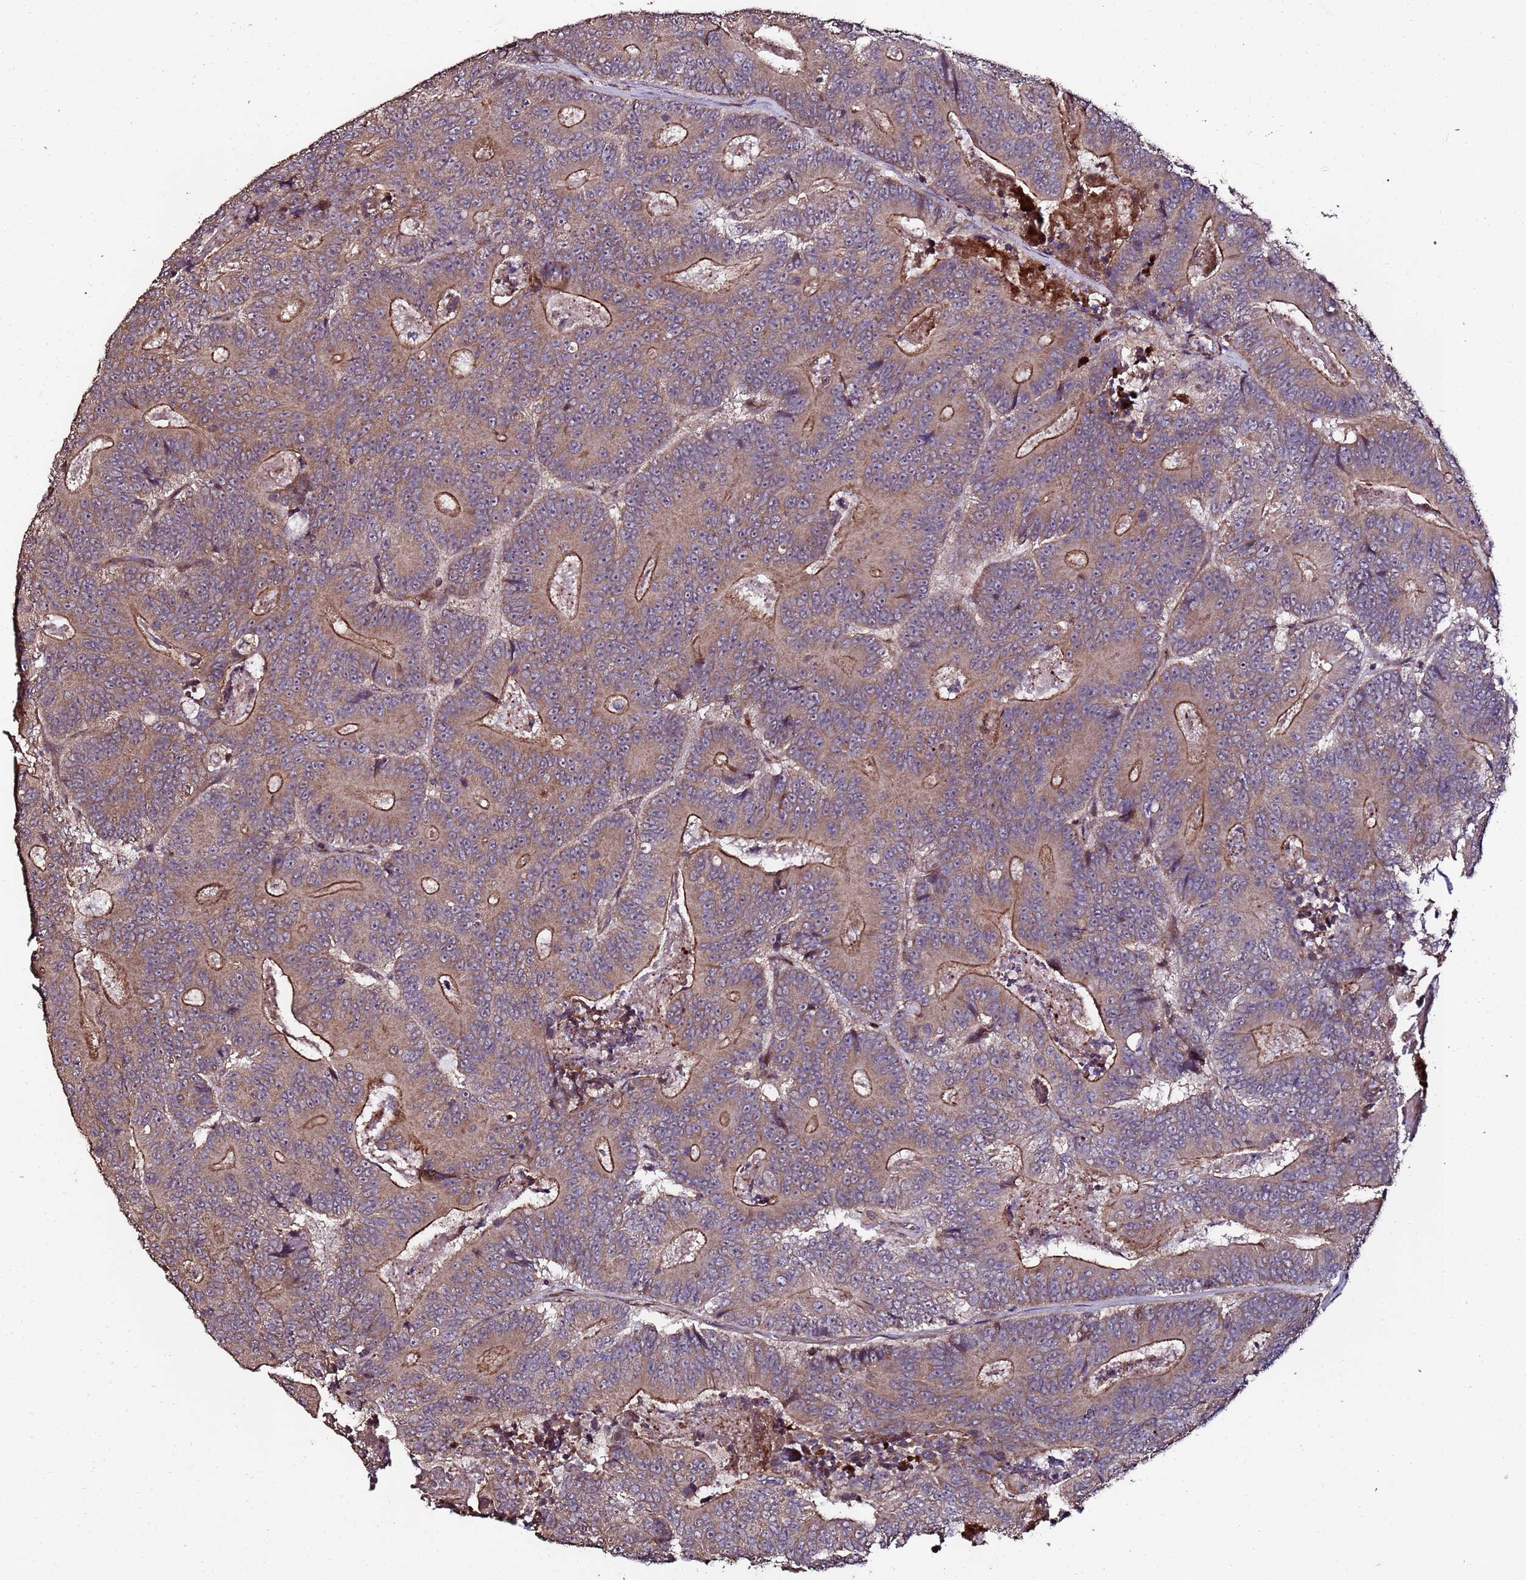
{"staining": {"intensity": "moderate", "quantity": ">75%", "location": "cytoplasmic/membranous"}, "tissue": "colorectal cancer", "cell_type": "Tumor cells", "image_type": "cancer", "snomed": [{"axis": "morphology", "description": "Adenocarcinoma, NOS"}, {"axis": "topography", "description": "Colon"}], "caption": "Immunohistochemical staining of human colorectal adenocarcinoma exhibits moderate cytoplasmic/membranous protein positivity in approximately >75% of tumor cells. The protein of interest is stained brown, and the nuclei are stained in blue (DAB (3,3'-diaminobenzidine) IHC with brightfield microscopy, high magnification).", "gene": "PRODH", "patient": {"sex": "male", "age": 83}}